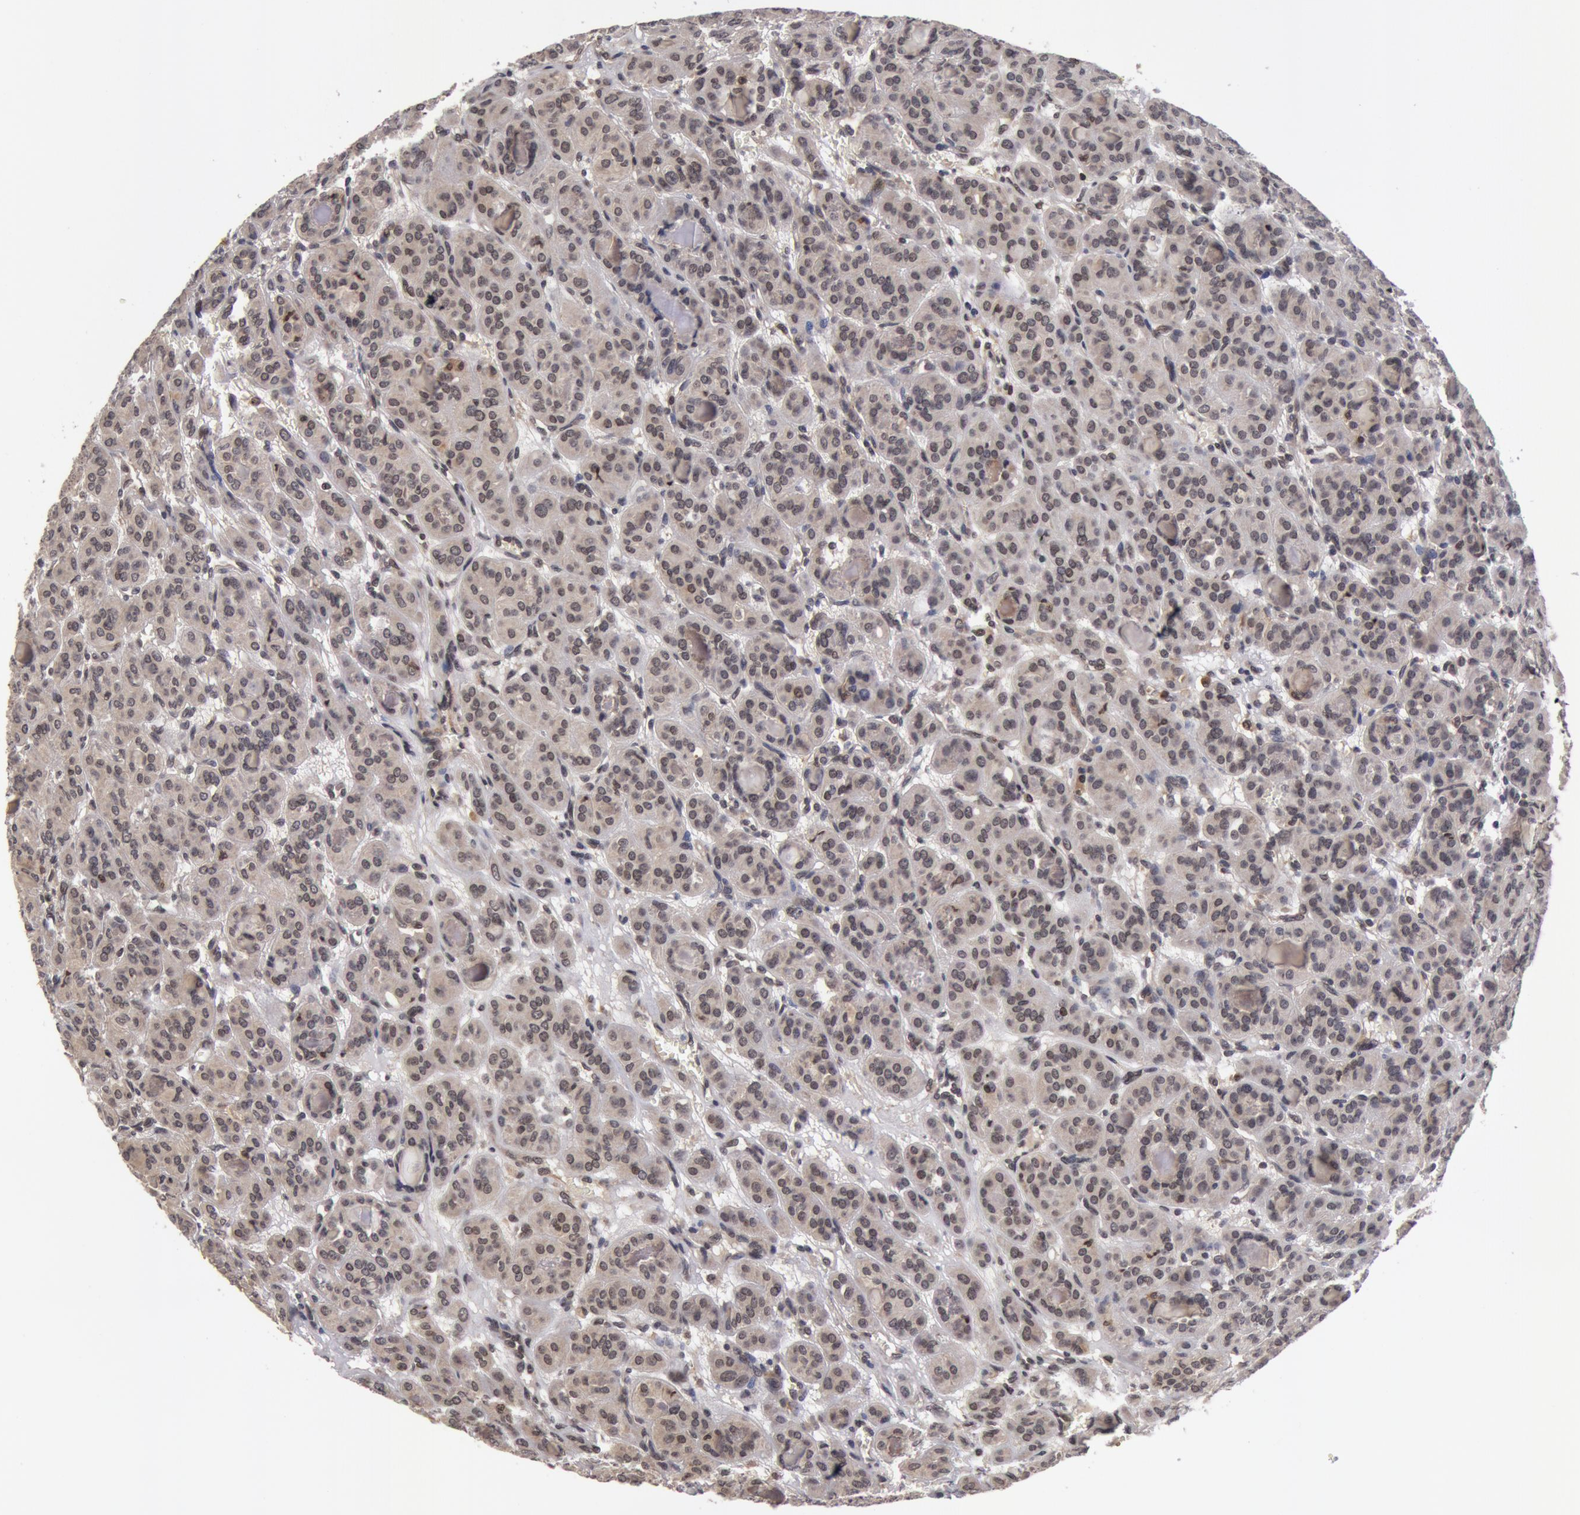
{"staining": {"intensity": "weak", "quantity": "<25%", "location": "nuclear"}, "tissue": "thyroid cancer", "cell_type": "Tumor cells", "image_type": "cancer", "snomed": [{"axis": "morphology", "description": "Follicular adenoma carcinoma, NOS"}, {"axis": "topography", "description": "Thyroid gland"}], "caption": "A photomicrograph of thyroid follicular adenoma carcinoma stained for a protein exhibits no brown staining in tumor cells.", "gene": "ZNF350", "patient": {"sex": "female", "age": 71}}